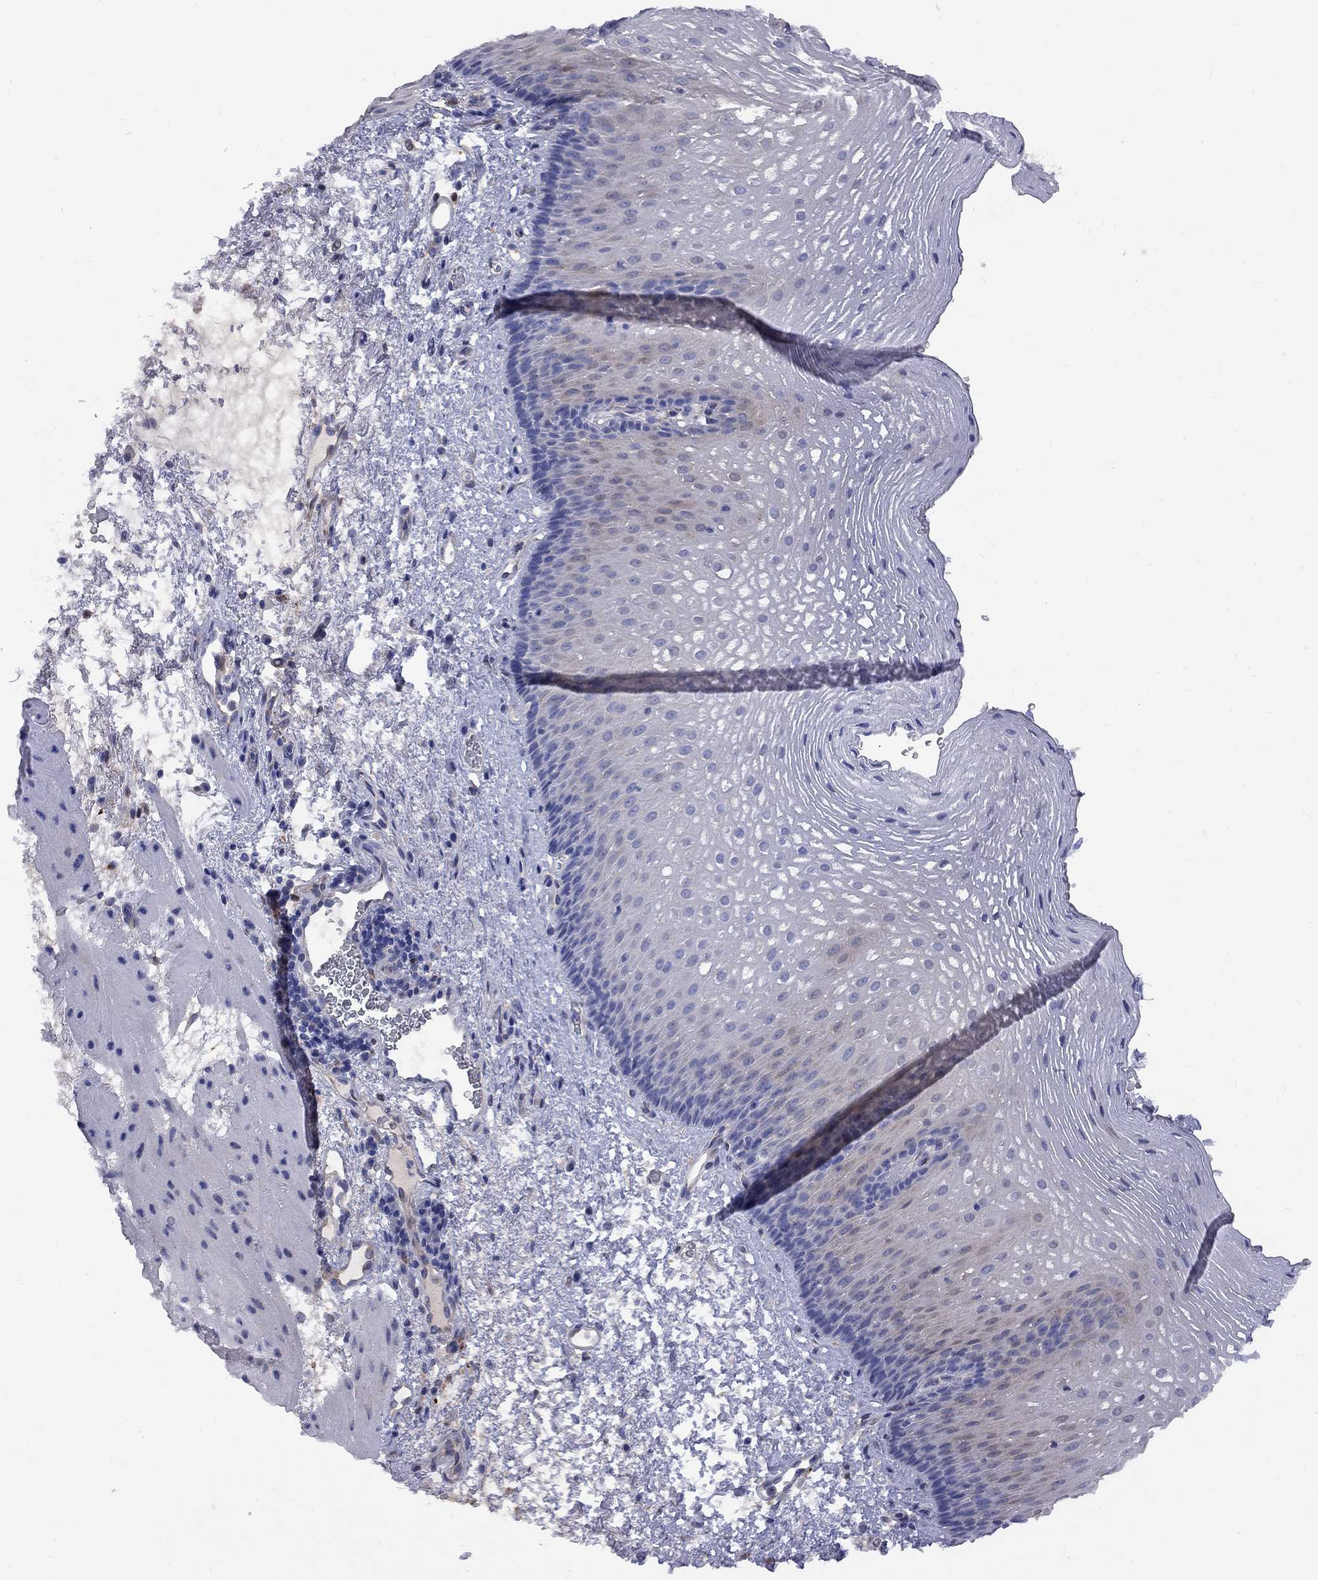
{"staining": {"intensity": "weak", "quantity": "<25%", "location": "cytoplasmic/membranous"}, "tissue": "esophagus", "cell_type": "Squamous epithelial cells", "image_type": "normal", "snomed": [{"axis": "morphology", "description": "Normal tissue, NOS"}, {"axis": "topography", "description": "Esophagus"}], "caption": "IHC histopathology image of normal esophagus: esophagus stained with DAB demonstrates no significant protein staining in squamous epithelial cells. (DAB immunohistochemistry visualized using brightfield microscopy, high magnification).", "gene": "MTHFR", "patient": {"sex": "male", "age": 76}}